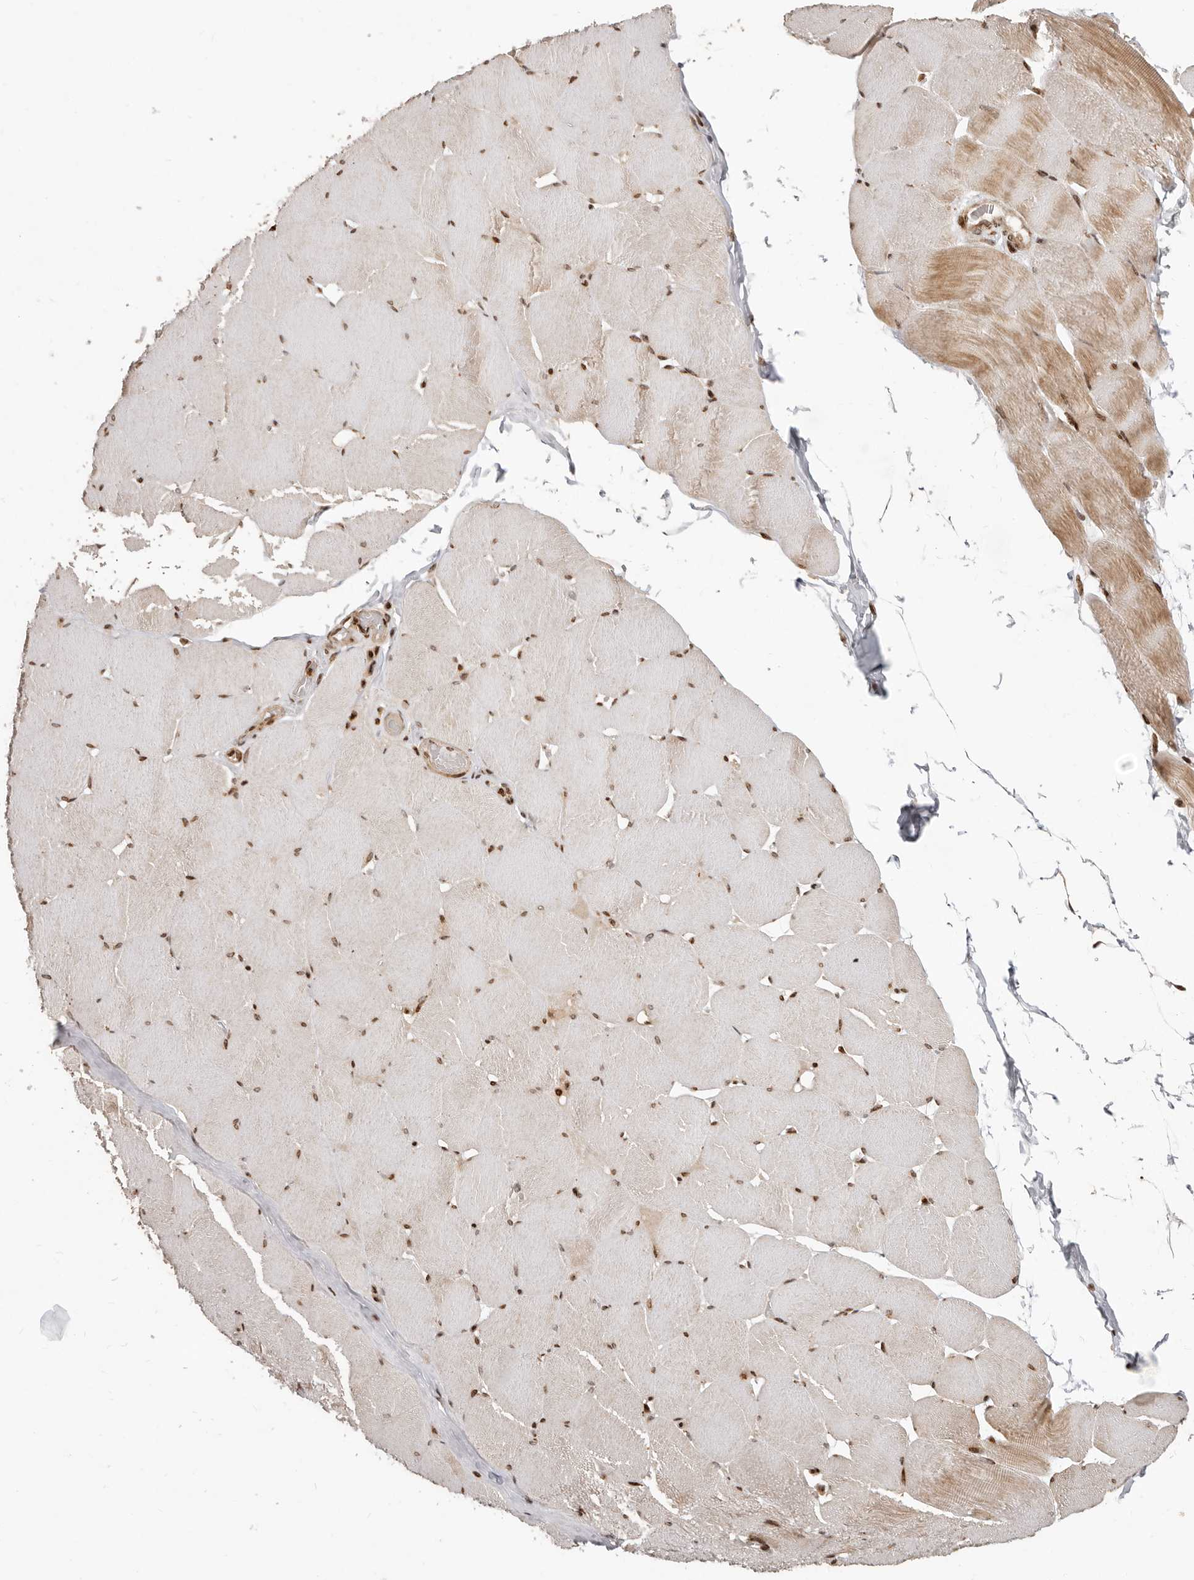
{"staining": {"intensity": "moderate", "quantity": "25%-75%", "location": "cytoplasmic/membranous,nuclear"}, "tissue": "skeletal muscle", "cell_type": "Myocytes", "image_type": "normal", "snomed": [{"axis": "morphology", "description": "Normal tissue, NOS"}, {"axis": "topography", "description": "Skeletal muscle"}], "caption": "Skeletal muscle stained with a brown dye demonstrates moderate cytoplasmic/membranous,nuclear positive positivity in about 25%-75% of myocytes.", "gene": "TRIM4", "patient": {"sex": "male", "age": 62}}